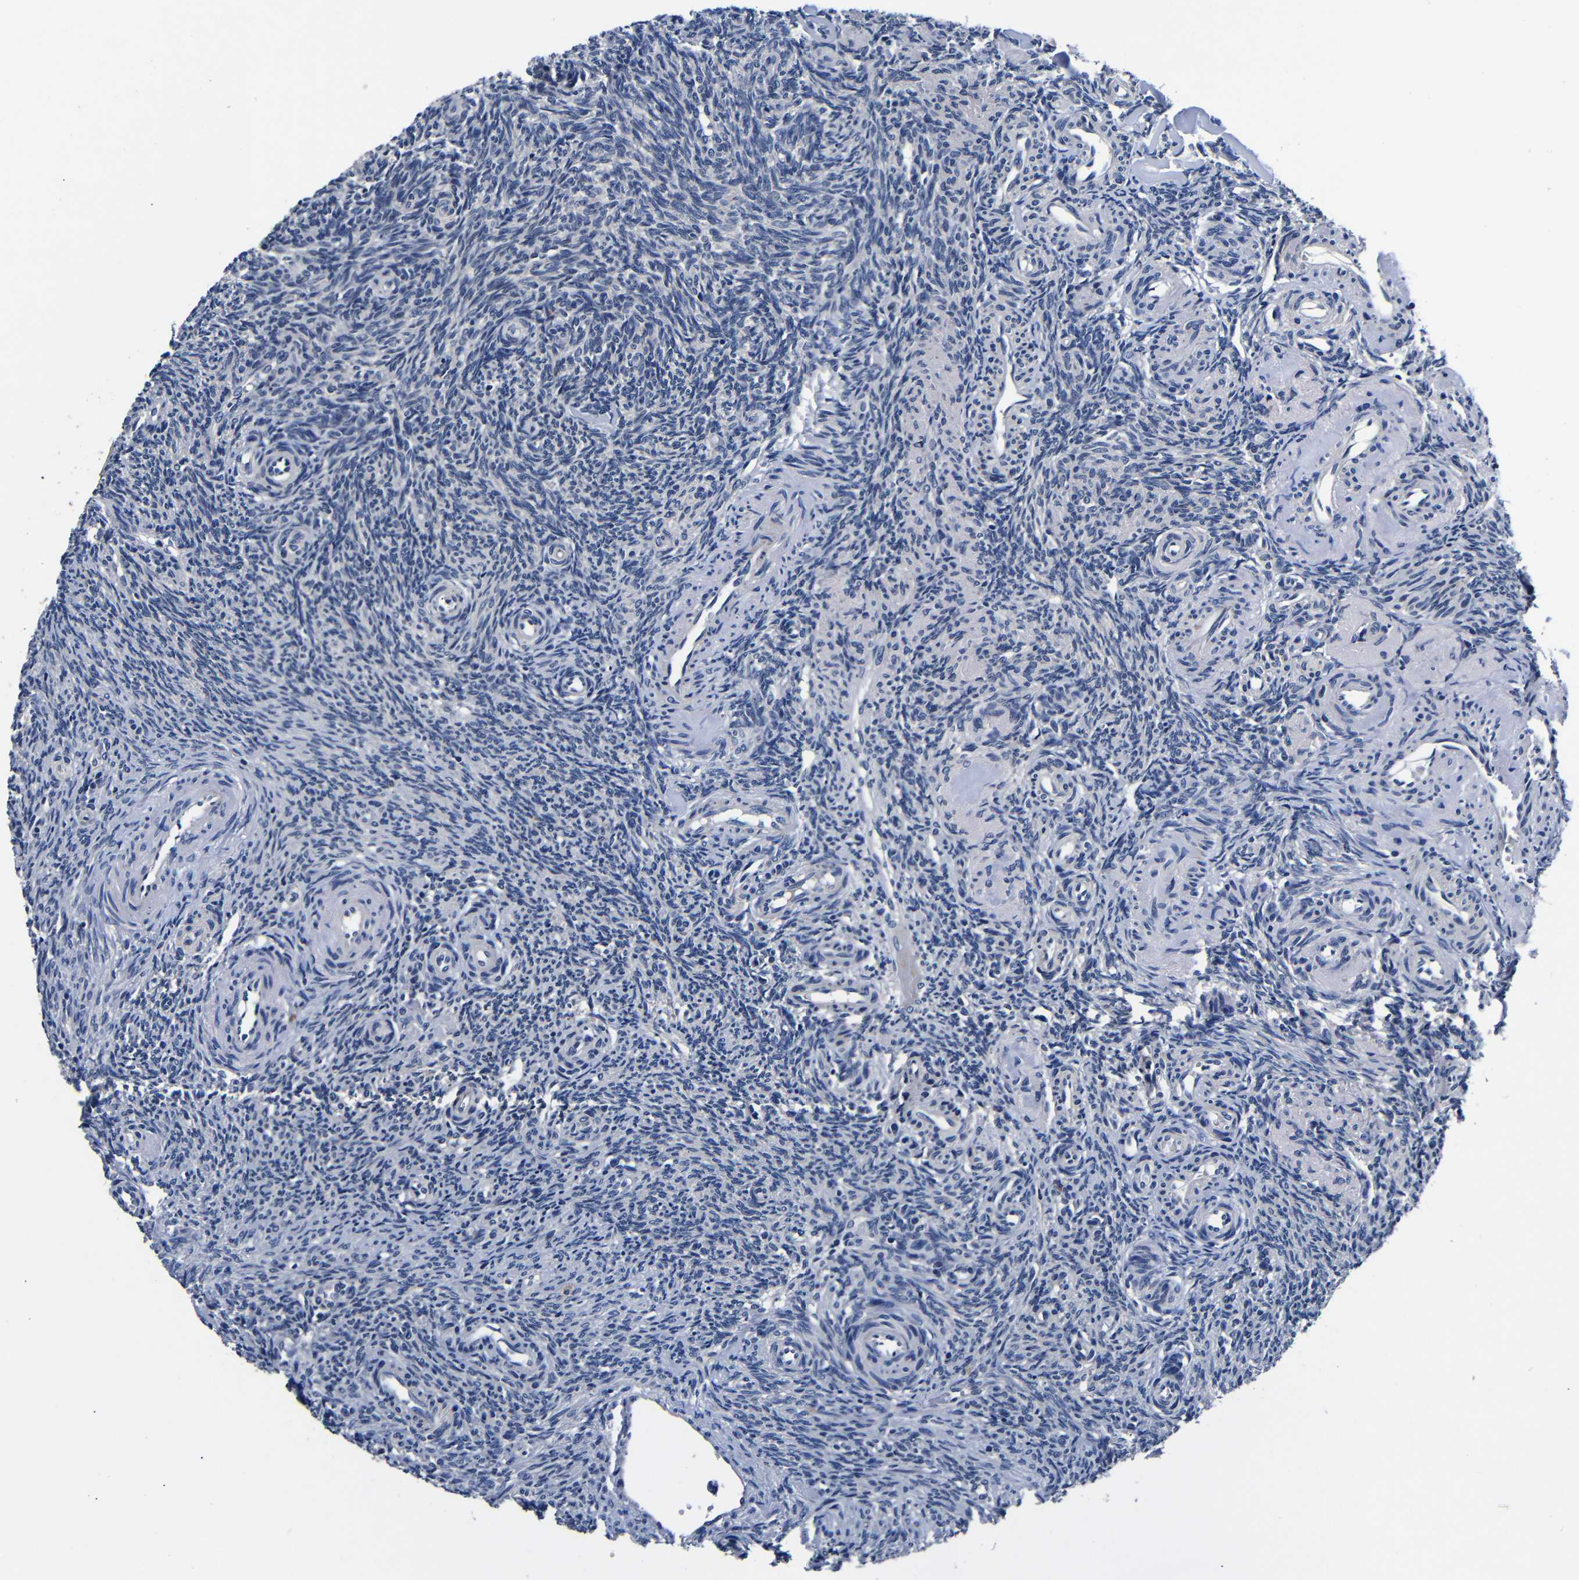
{"staining": {"intensity": "weak", "quantity": ">75%", "location": "cytoplasmic/membranous"}, "tissue": "ovary", "cell_type": "Follicle cells", "image_type": "normal", "snomed": [{"axis": "morphology", "description": "Normal tissue, NOS"}, {"axis": "topography", "description": "Ovary"}], "caption": "Immunohistochemical staining of benign human ovary exhibits low levels of weak cytoplasmic/membranous staining in approximately >75% of follicle cells.", "gene": "DEPP1", "patient": {"sex": "female", "age": 41}}